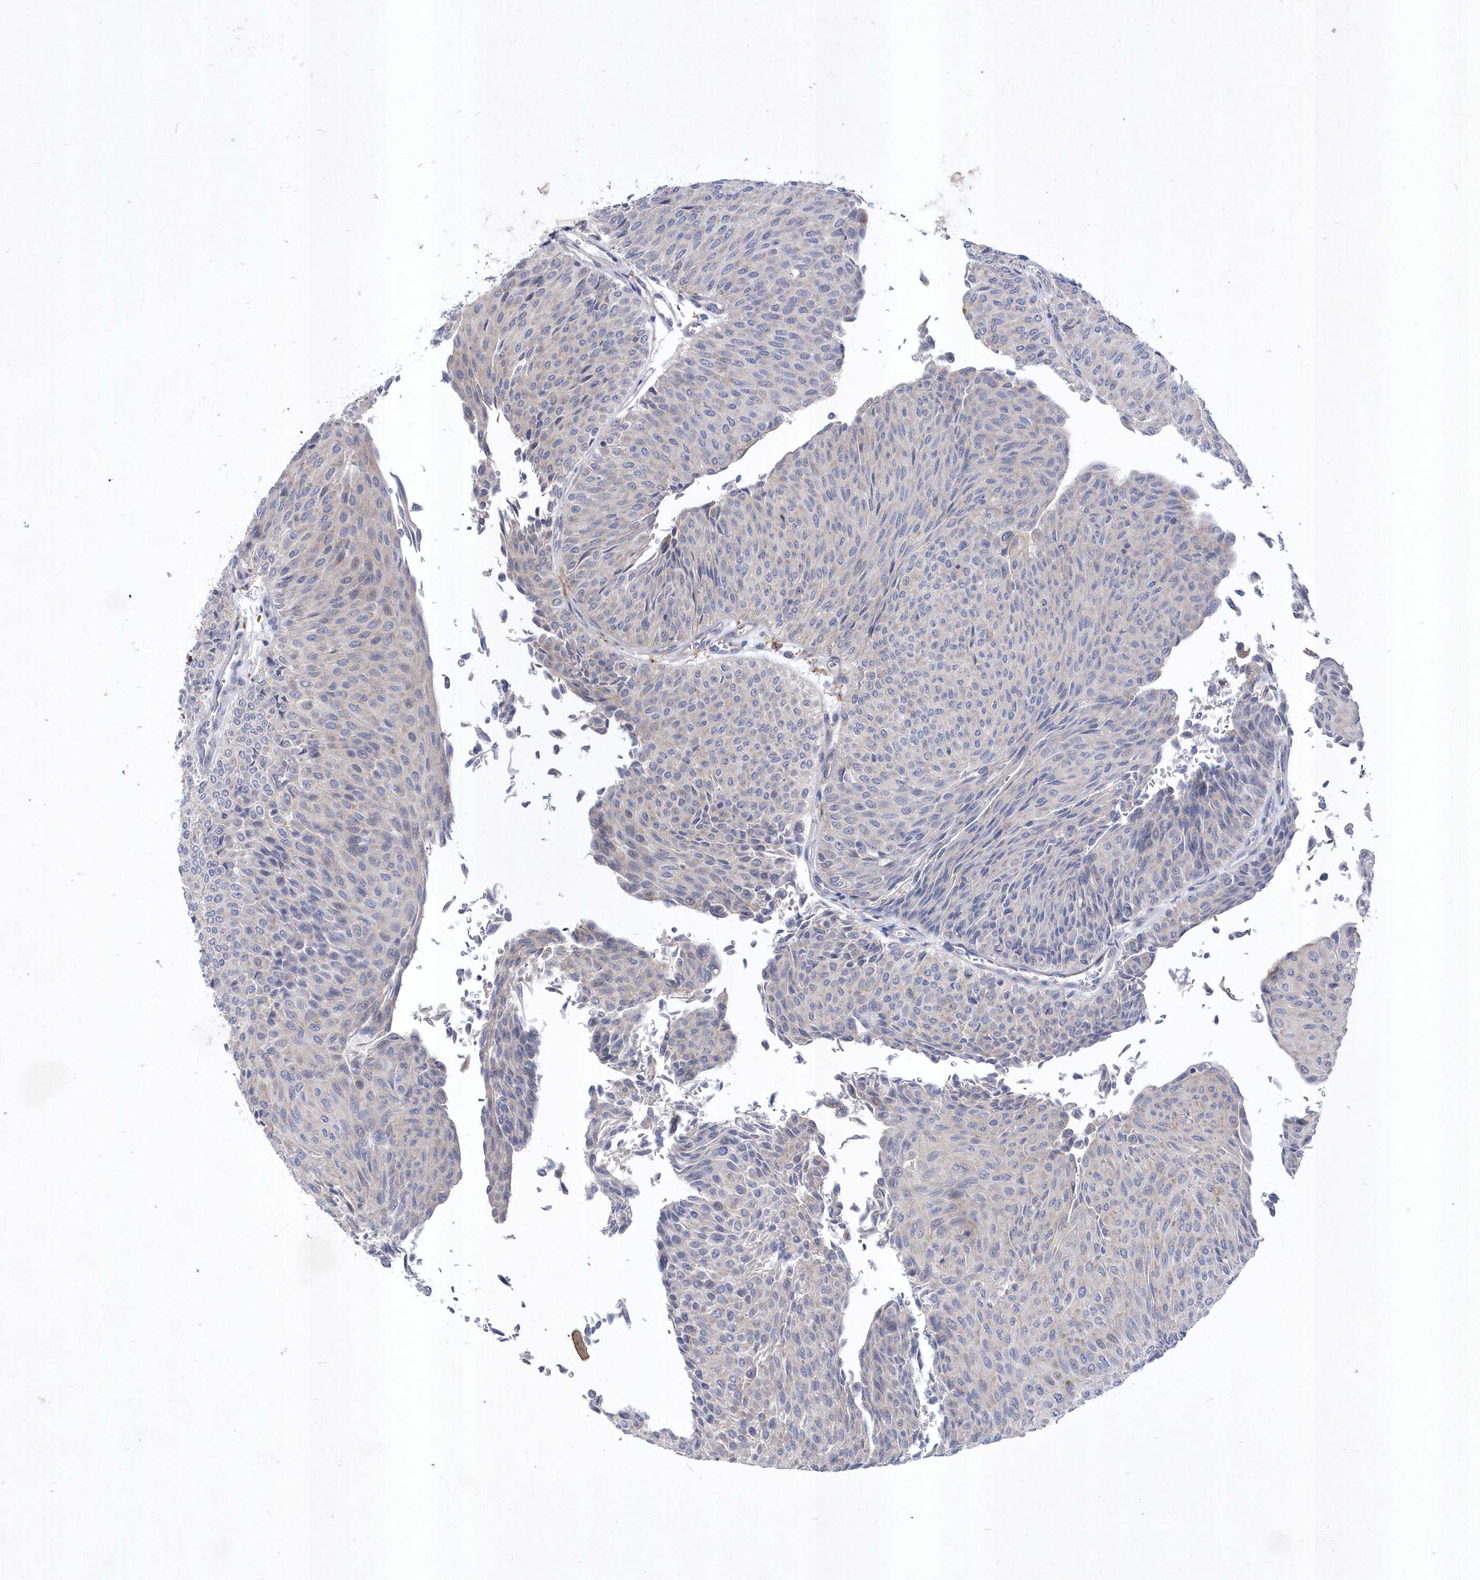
{"staining": {"intensity": "negative", "quantity": "none", "location": "none"}, "tissue": "urothelial cancer", "cell_type": "Tumor cells", "image_type": "cancer", "snomed": [{"axis": "morphology", "description": "Urothelial carcinoma, Low grade"}, {"axis": "topography", "description": "Urinary bladder"}], "caption": "Urothelial carcinoma (low-grade) was stained to show a protein in brown. There is no significant expression in tumor cells.", "gene": "LONRF2", "patient": {"sex": "male", "age": 78}}